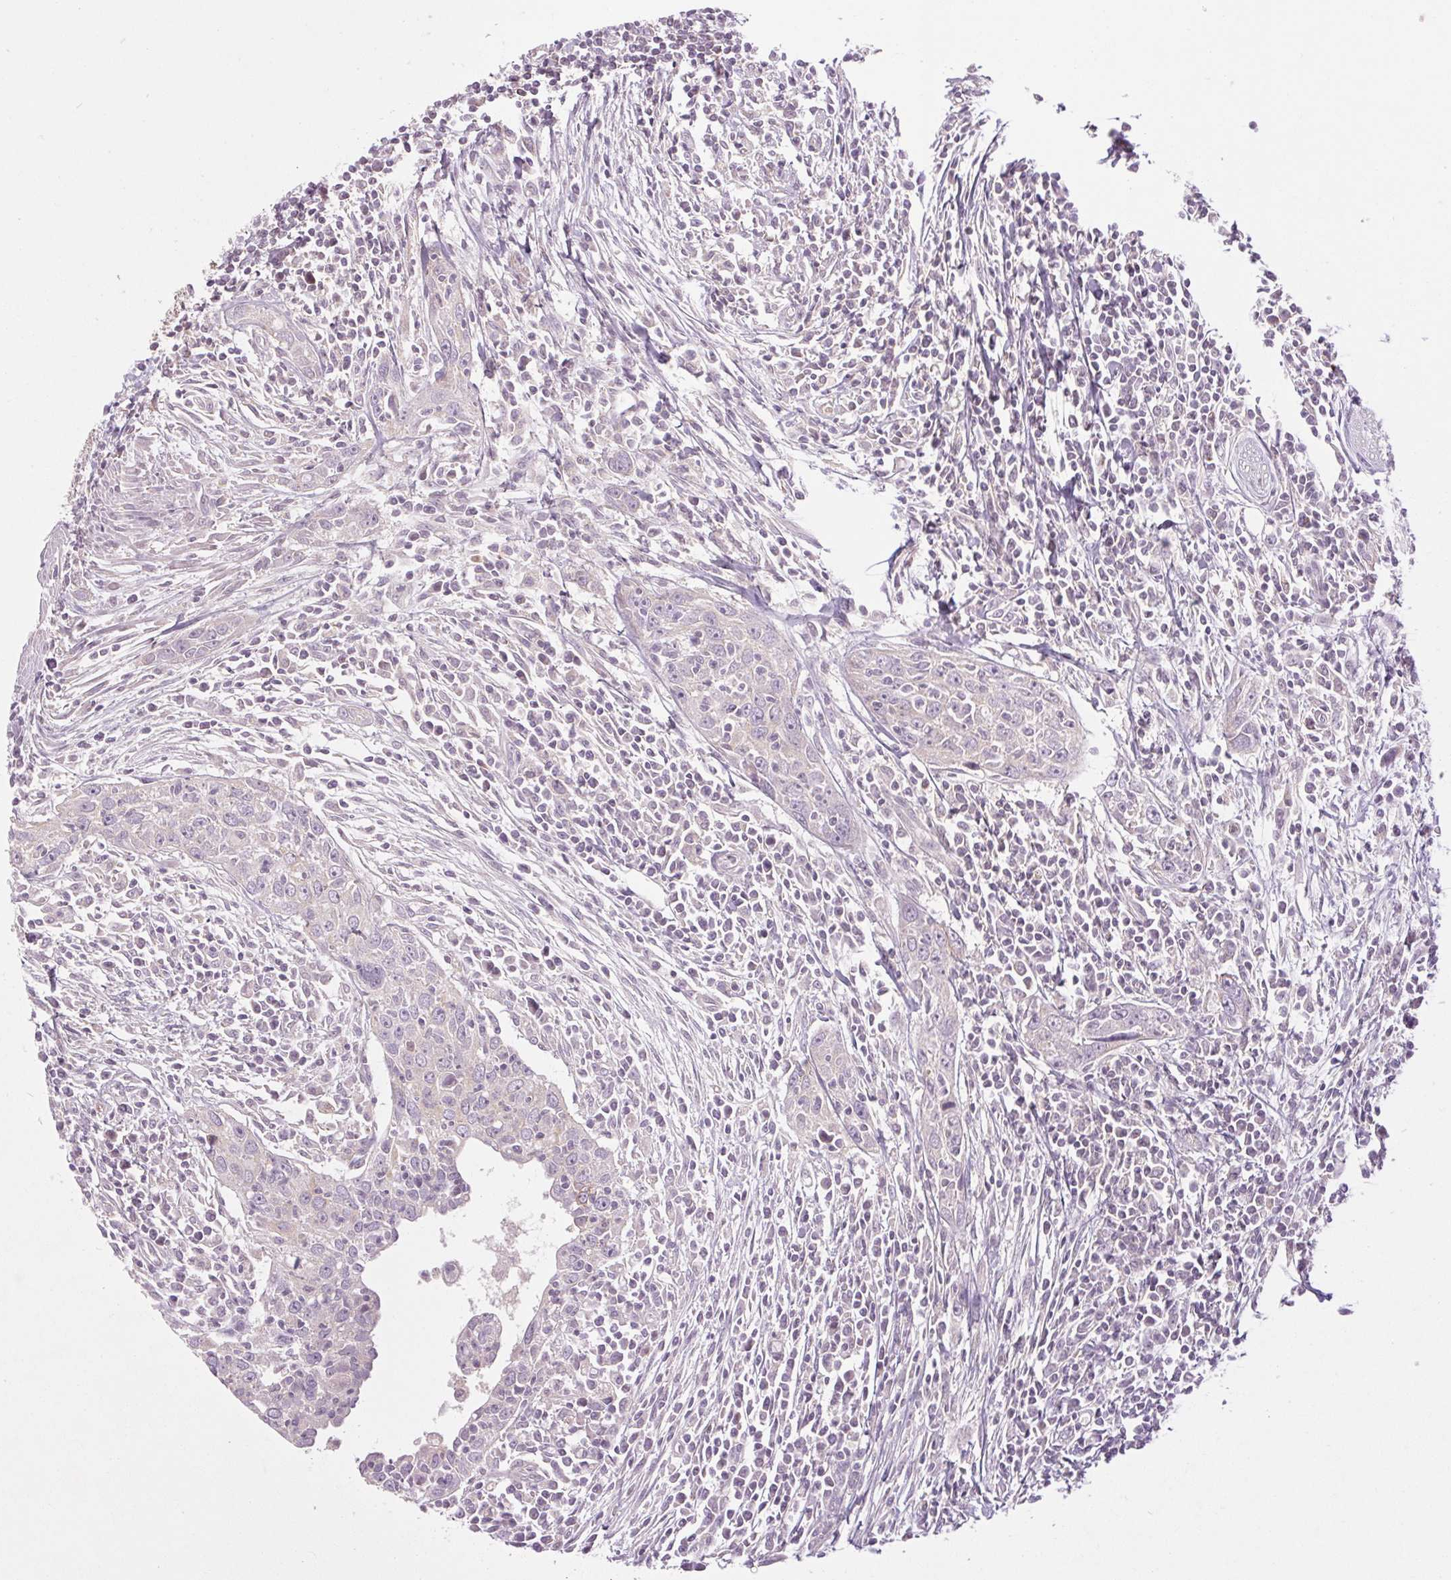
{"staining": {"intensity": "negative", "quantity": "none", "location": "none"}, "tissue": "urothelial cancer", "cell_type": "Tumor cells", "image_type": "cancer", "snomed": [{"axis": "morphology", "description": "Urothelial carcinoma, High grade"}, {"axis": "topography", "description": "Urinary bladder"}], "caption": "An immunohistochemistry image of high-grade urothelial carcinoma is shown. There is no staining in tumor cells of high-grade urothelial carcinoma.", "gene": "MAP3K5", "patient": {"sex": "male", "age": 83}}